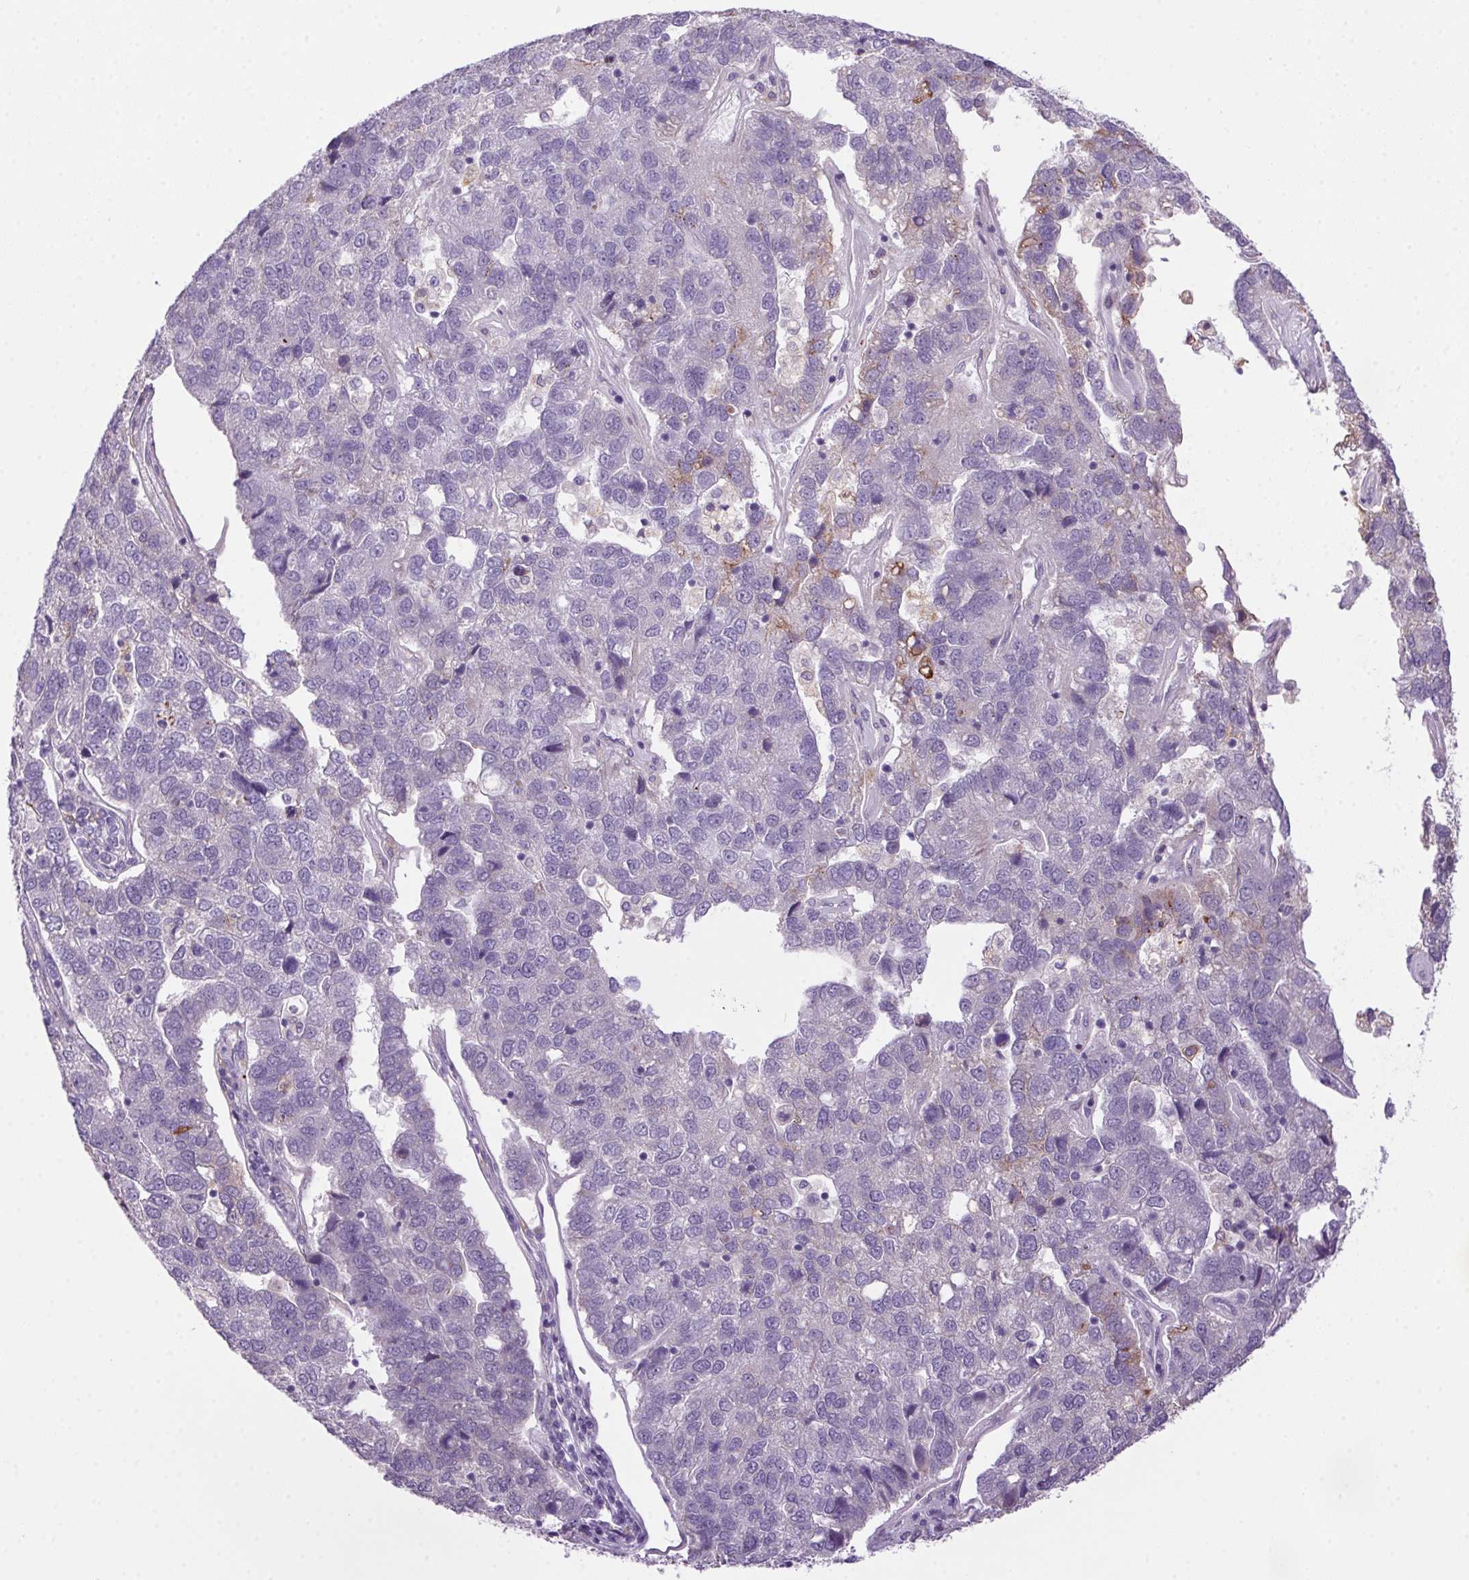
{"staining": {"intensity": "negative", "quantity": "none", "location": "none"}, "tissue": "pancreatic cancer", "cell_type": "Tumor cells", "image_type": "cancer", "snomed": [{"axis": "morphology", "description": "Adenocarcinoma, NOS"}, {"axis": "topography", "description": "Pancreas"}], "caption": "Tumor cells show no significant protein staining in adenocarcinoma (pancreatic).", "gene": "LRRTM1", "patient": {"sex": "female", "age": 61}}